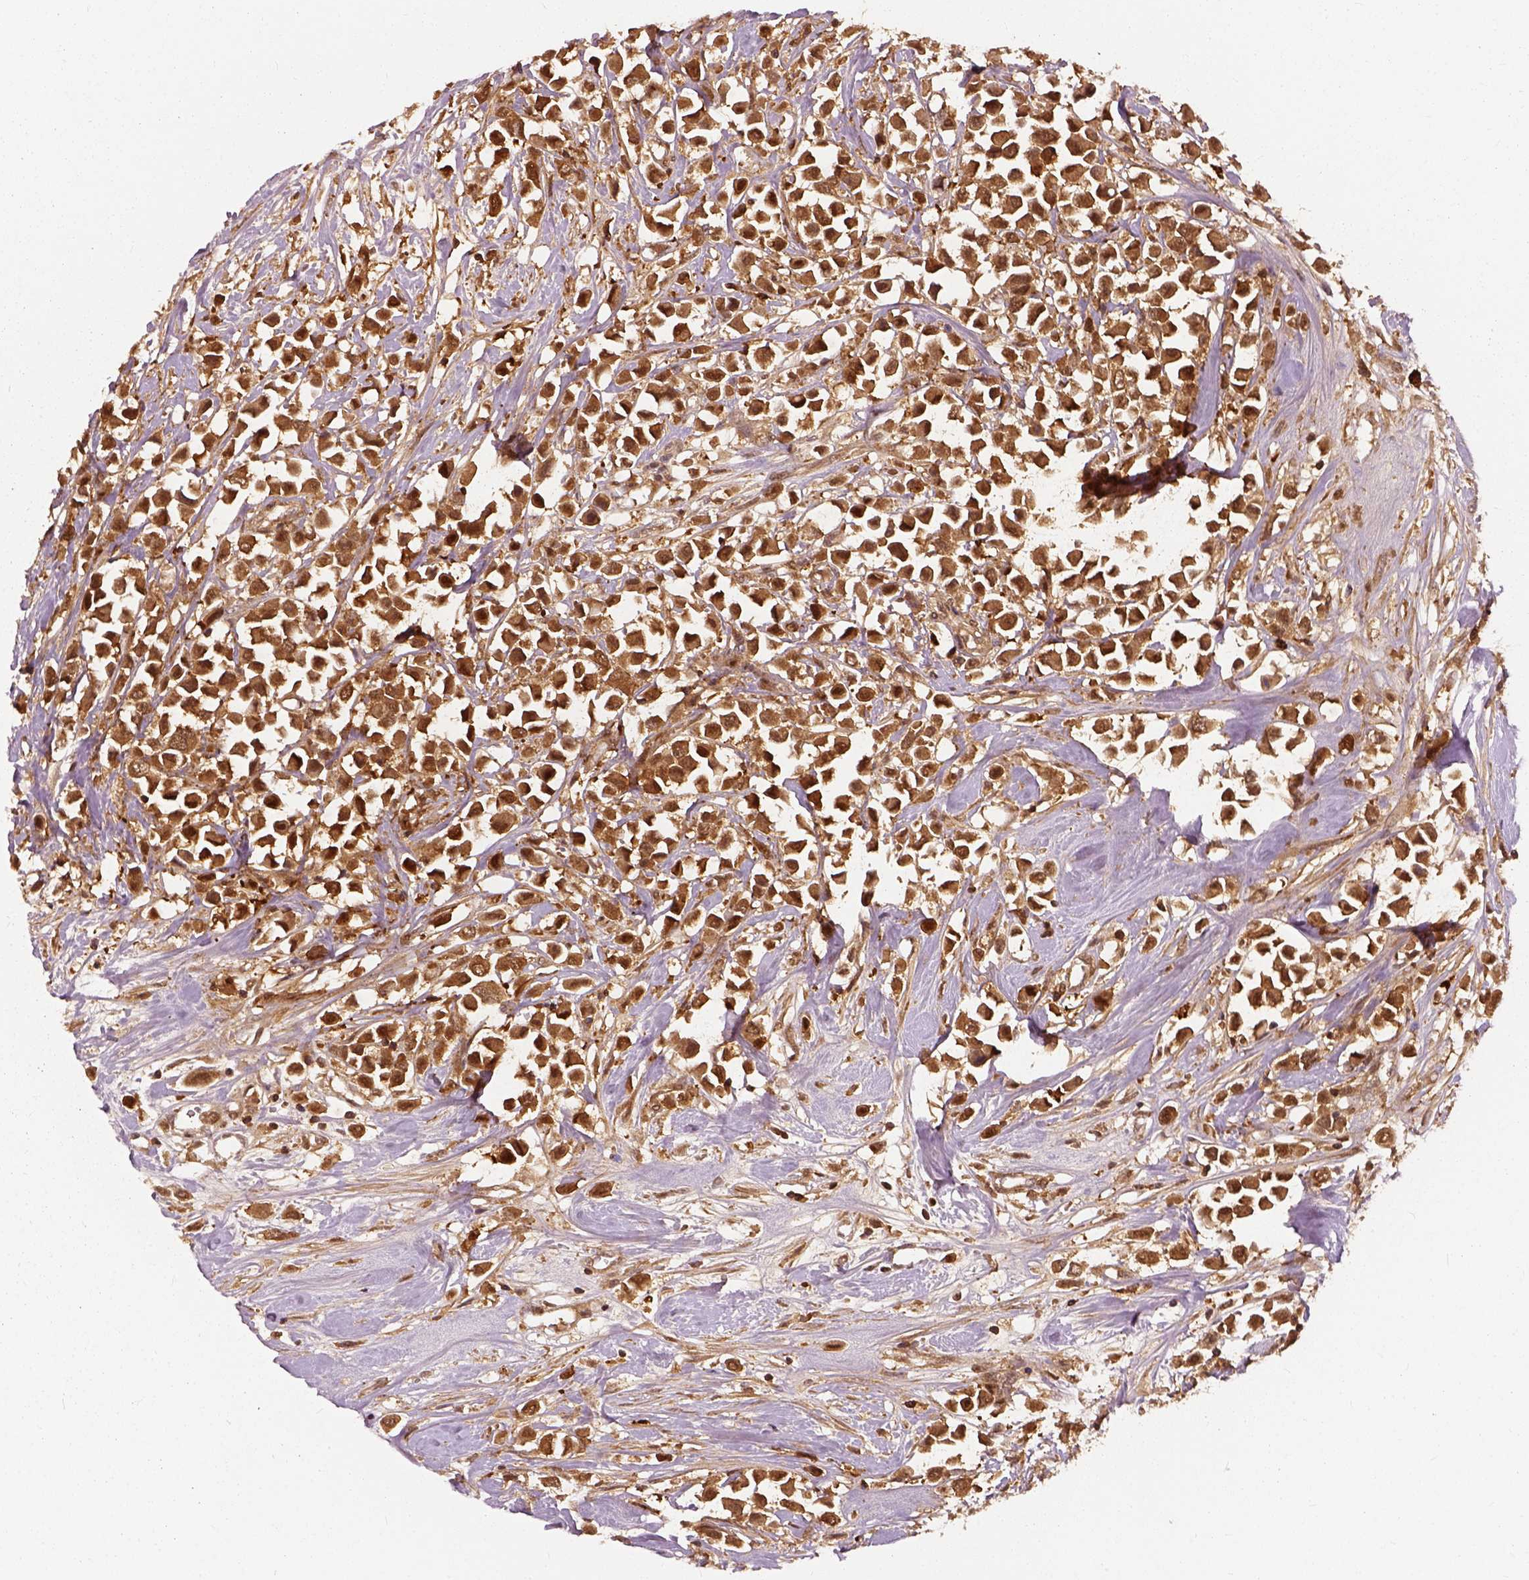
{"staining": {"intensity": "strong", "quantity": ">75%", "location": "cytoplasmic/membranous,nuclear"}, "tissue": "breast cancer", "cell_type": "Tumor cells", "image_type": "cancer", "snomed": [{"axis": "morphology", "description": "Duct carcinoma"}, {"axis": "topography", "description": "Breast"}], "caption": "Human breast cancer (infiltrating ductal carcinoma) stained with a brown dye exhibits strong cytoplasmic/membranous and nuclear positive staining in approximately >75% of tumor cells.", "gene": "GPI", "patient": {"sex": "female", "age": 61}}